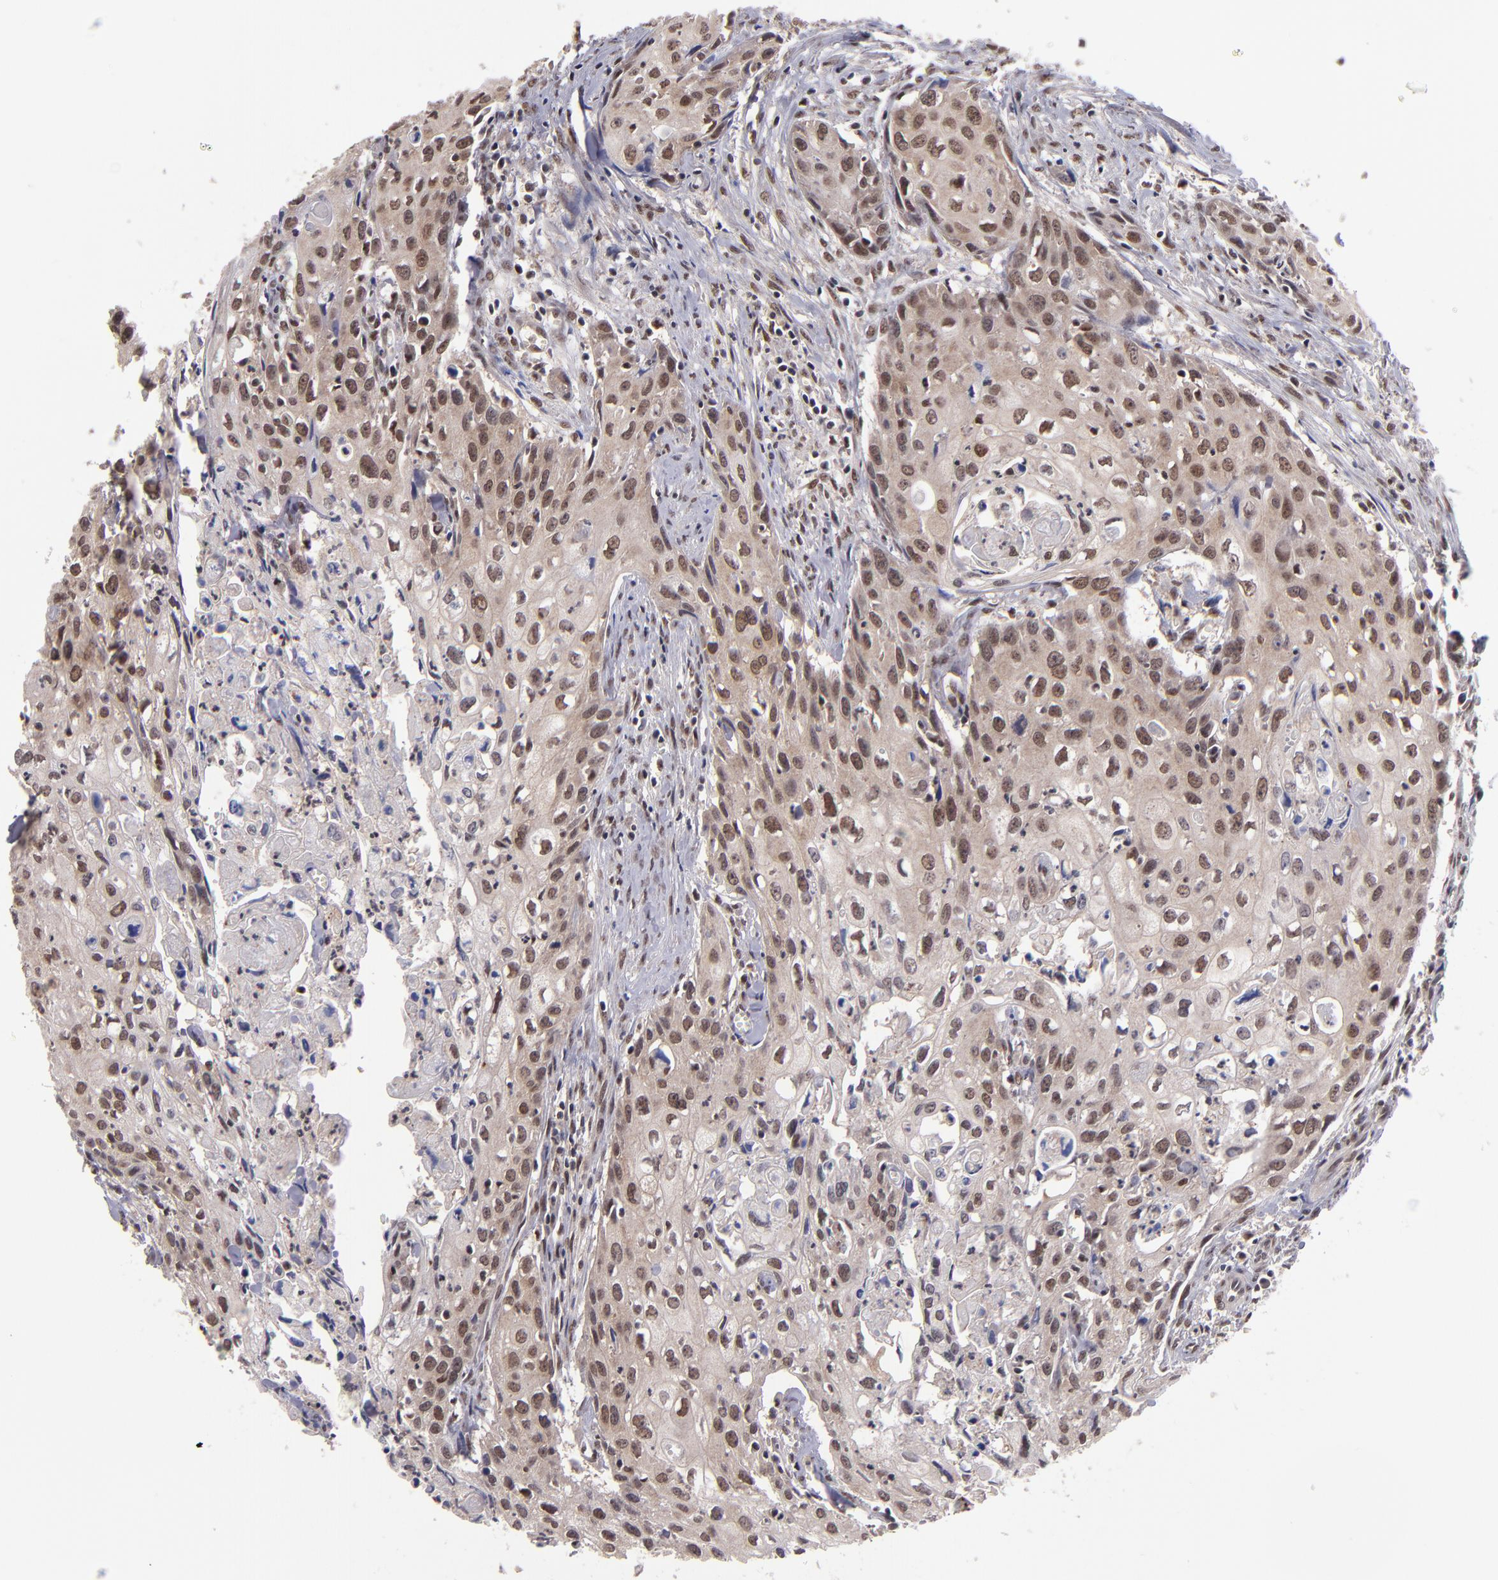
{"staining": {"intensity": "moderate", "quantity": ">75%", "location": "cytoplasmic/membranous,nuclear"}, "tissue": "urothelial cancer", "cell_type": "Tumor cells", "image_type": "cancer", "snomed": [{"axis": "morphology", "description": "Urothelial carcinoma, High grade"}, {"axis": "topography", "description": "Urinary bladder"}], "caption": "Protein staining by IHC reveals moderate cytoplasmic/membranous and nuclear positivity in approximately >75% of tumor cells in urothelial cancer. Nuclei are stained in blue.", "gene": "EP300", "patient": {"sex": "male", "age": 54}}